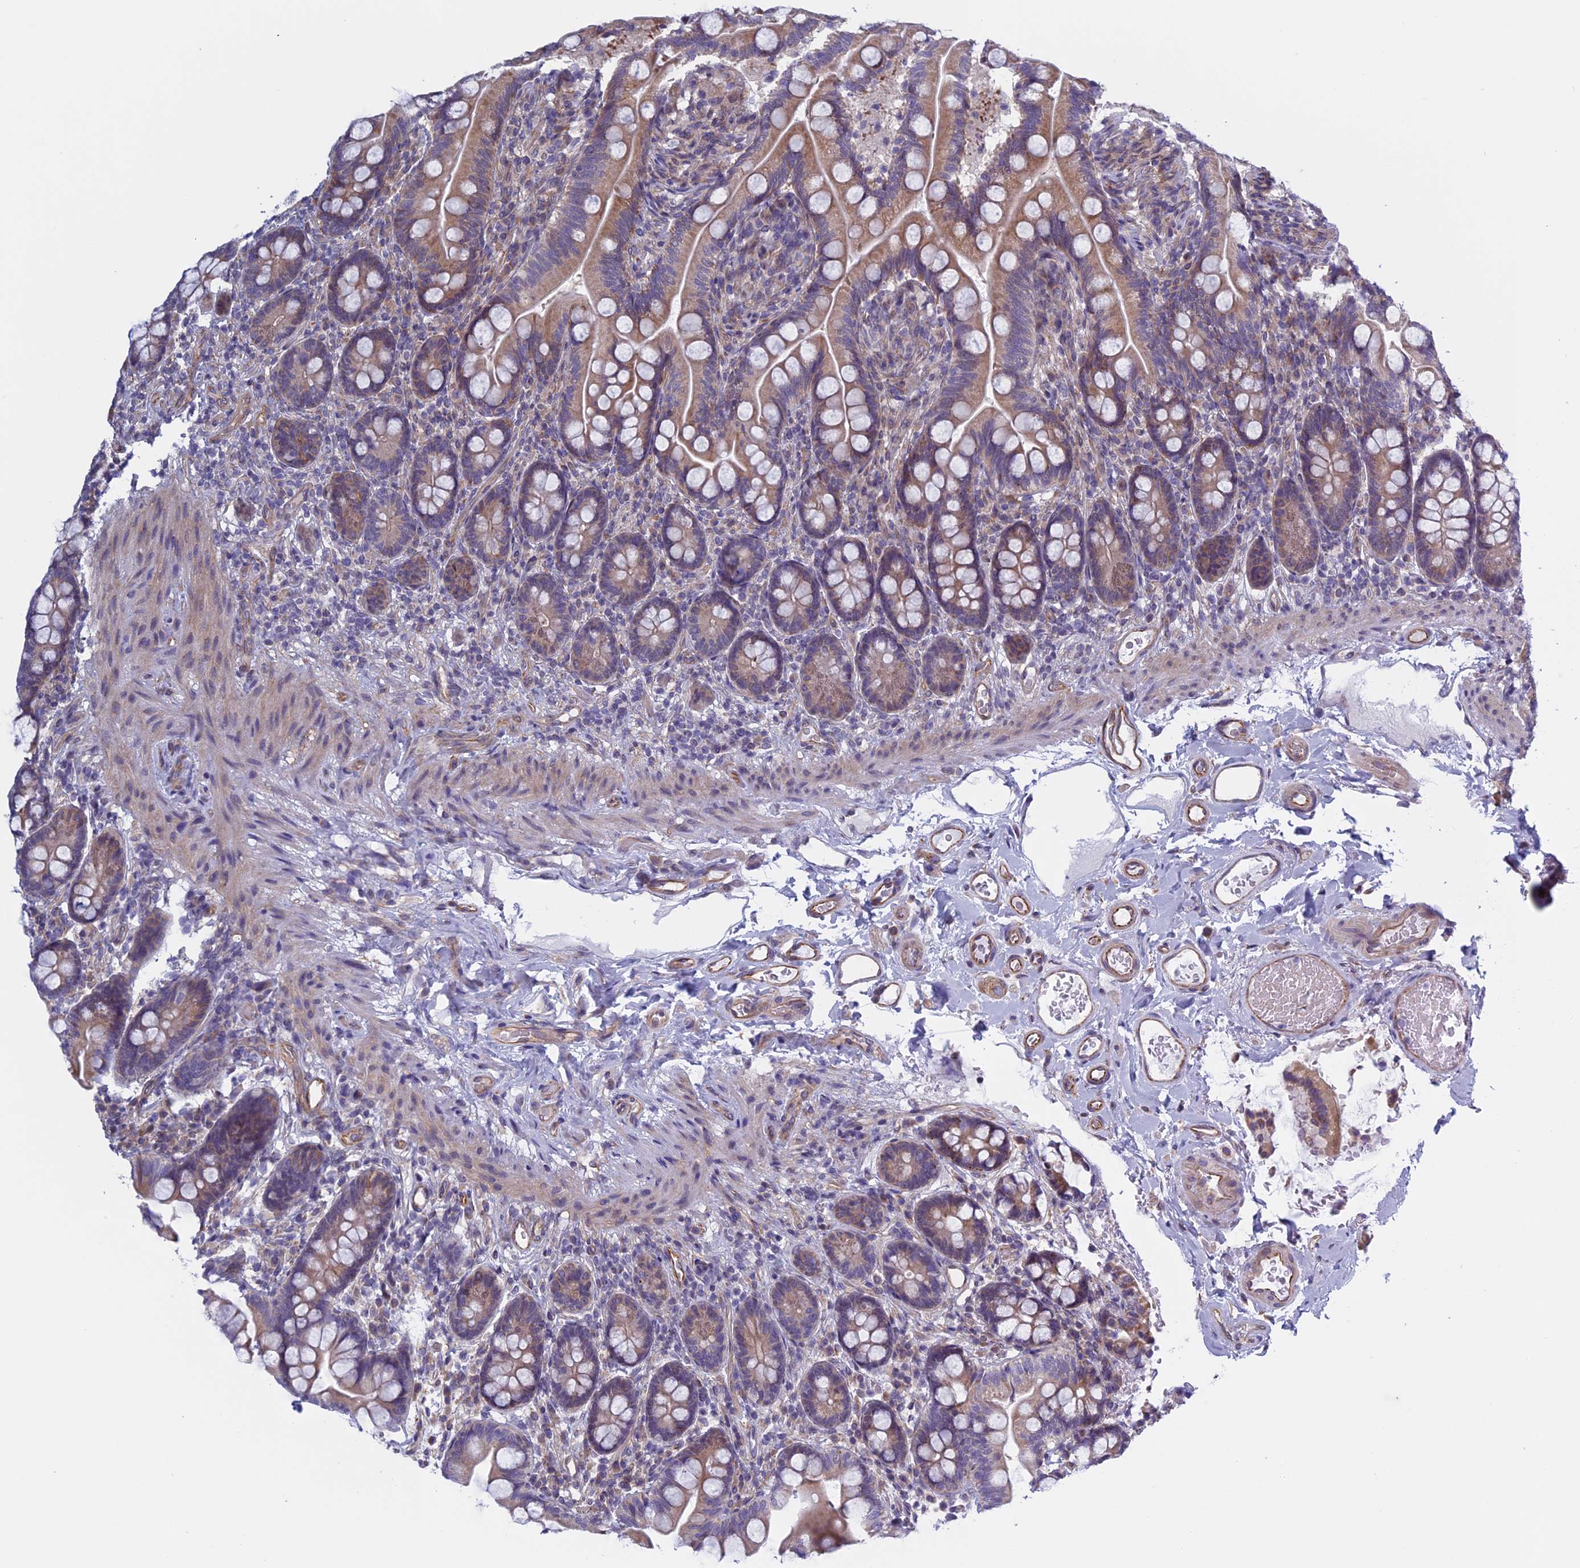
{"staining": {"intensity": "moderate", "quantity": ">75%", "location": "cytoplasmic/membranous"}, "tissue": "small intestine", "cell_type": "Glandular cells", "image_type": "normal", "snomed": [{"axis": "morphology", "description": "Normal tissue, NOS"}, {"axis": "topography", "description": "Small intestine"}], "caption": "Immunohistochemical staining of unremarkable small intestine exhibits moderate cytoplasmic/membranous protein expression in about >75% of glandular cells.", "gene": "BCL2L10", "patient": {"sex": "female", "age": 64}}